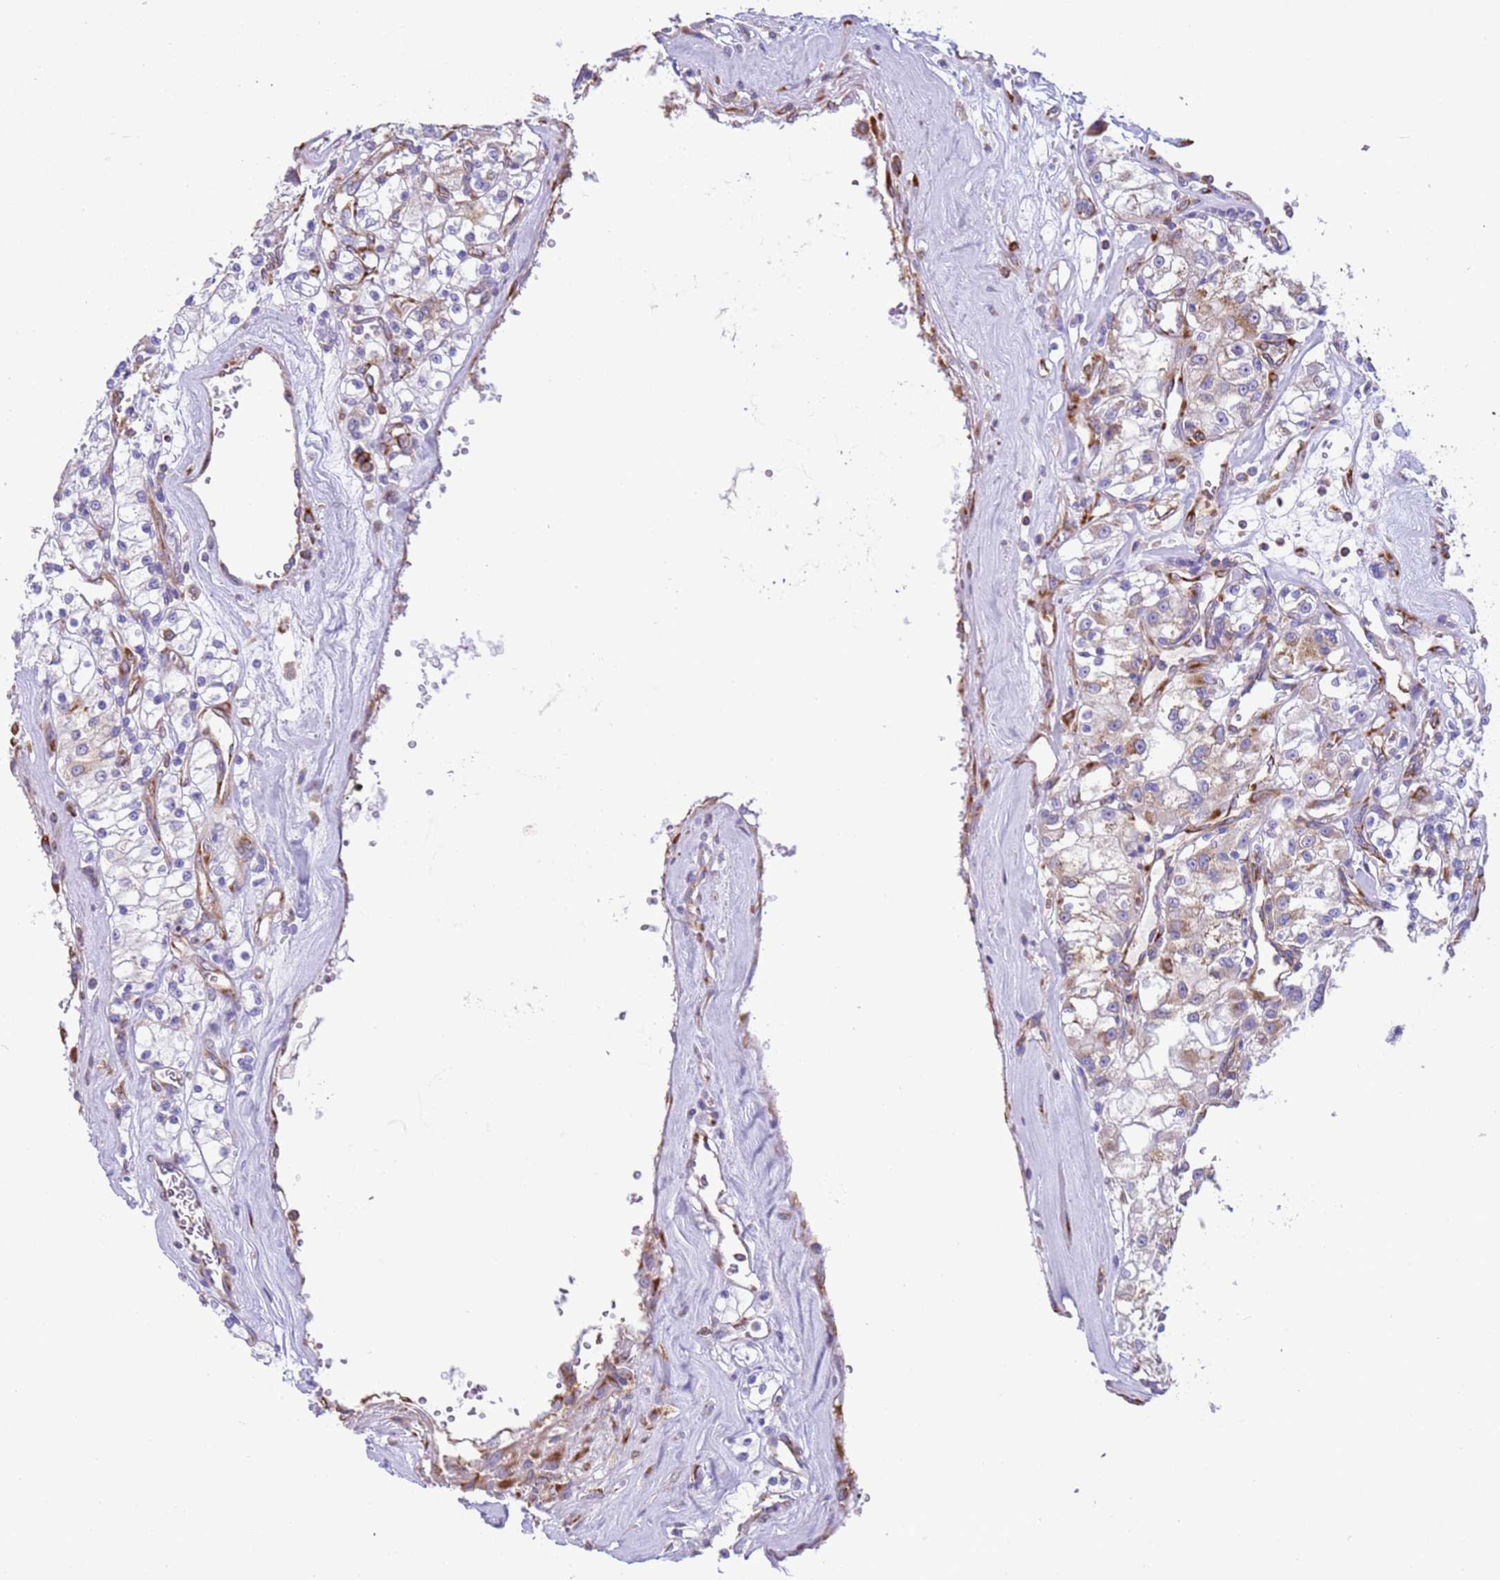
{"staining": {"intensity": "weak", "quantity": "<25%", "location": "cytoplasmic/membranous"}, "tissue": "renal cancer", "cell_type": "Tumor cells", "image_type": "cancer", "snomed": [{"axis": "morphology", "description": "Adenocarcinoma, NOS"}, {"axis": "topography", "description": "Kidney"}], "caption": "DAB immunohistochemical staining of human renal cancer reveals no significant positivity in tumor cells.", "gene": "VARS1", "patient": {"sex": "female", "age": 59}}